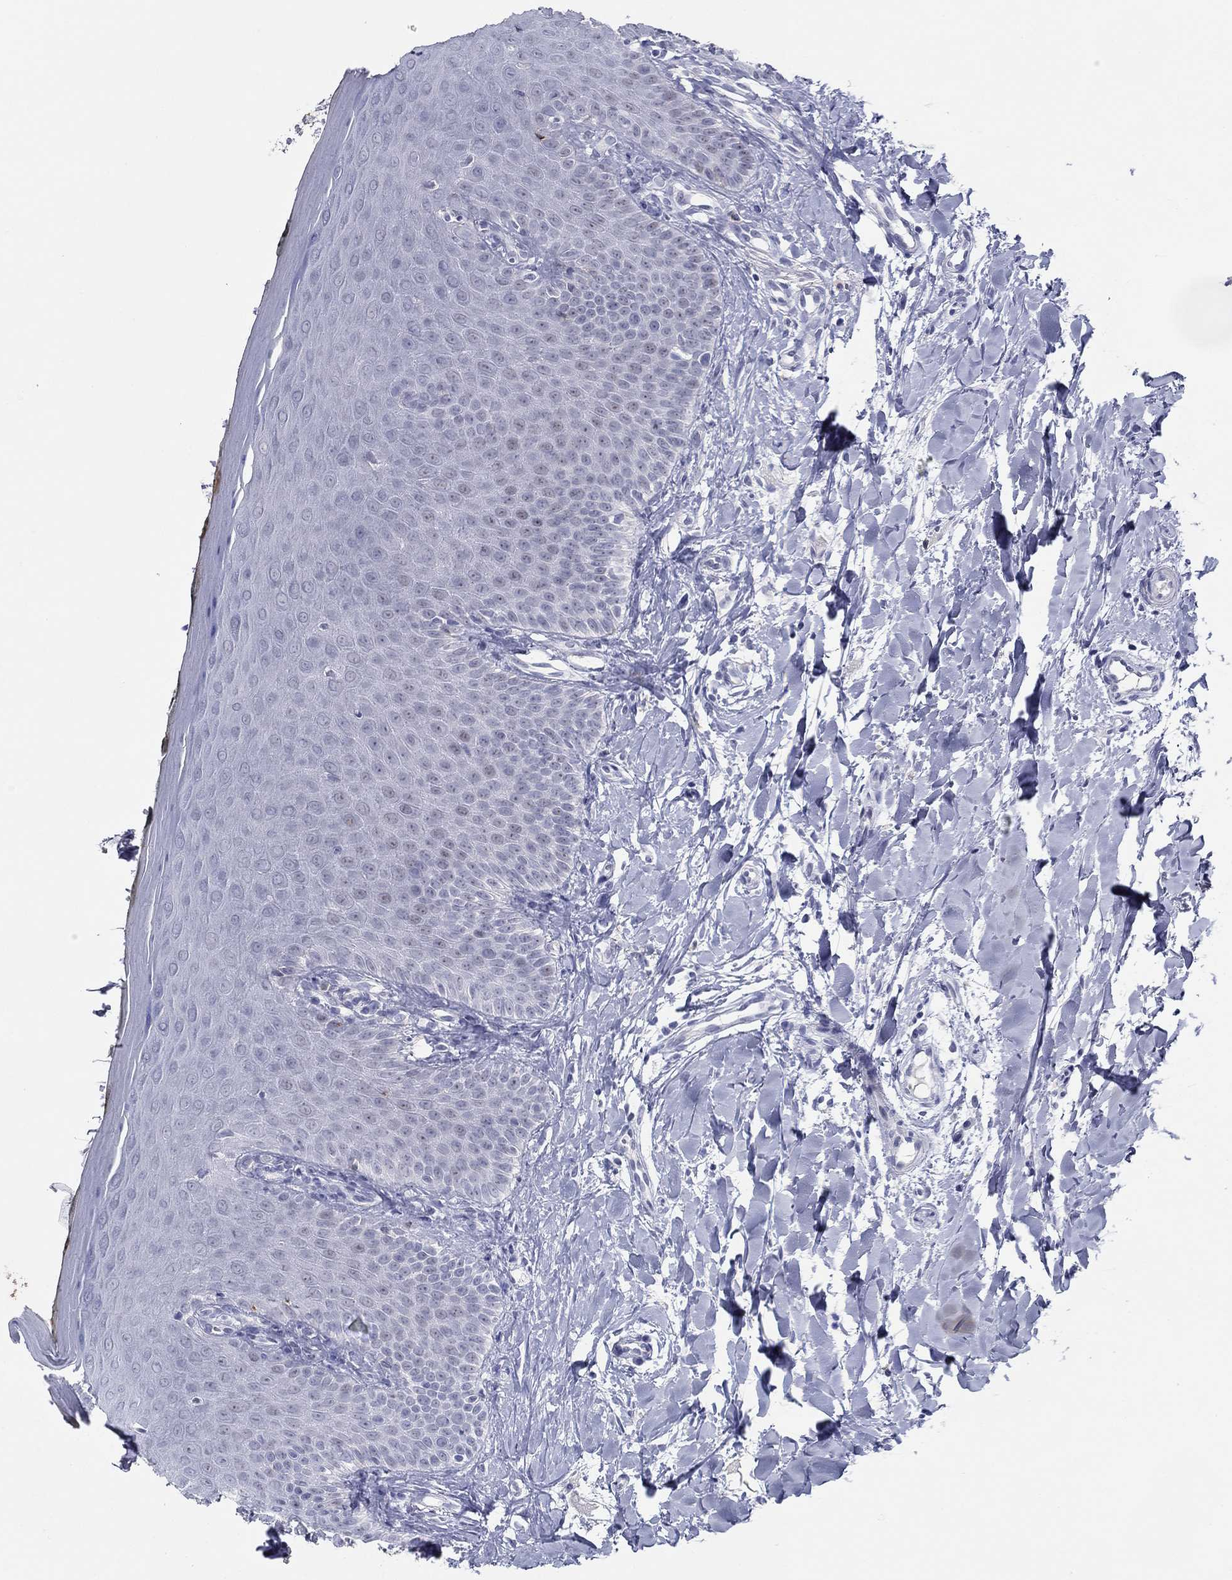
{"staining": {"intensity": "negative", "quantity": "none", "location": "none"}, "tissue": "oral mucosa", "cell_type": "Squamous epithelial cells", "image_type": "normal", "snomed": [{"axis": "morphology", "description": "Normal tissue, NOS"}, {"axis": "topography", "description": "Oral tissue"}], "caption": "Immunohistochemistry histopathology image of benign oral mucosa: human oral mucosa stained with DAB (3,3'-diaminobenzidine) reveals no significant protein staining in squamous epithelial cells.", "gene": "ITGAE", "patient": {"sex": "female", "age": 43}}